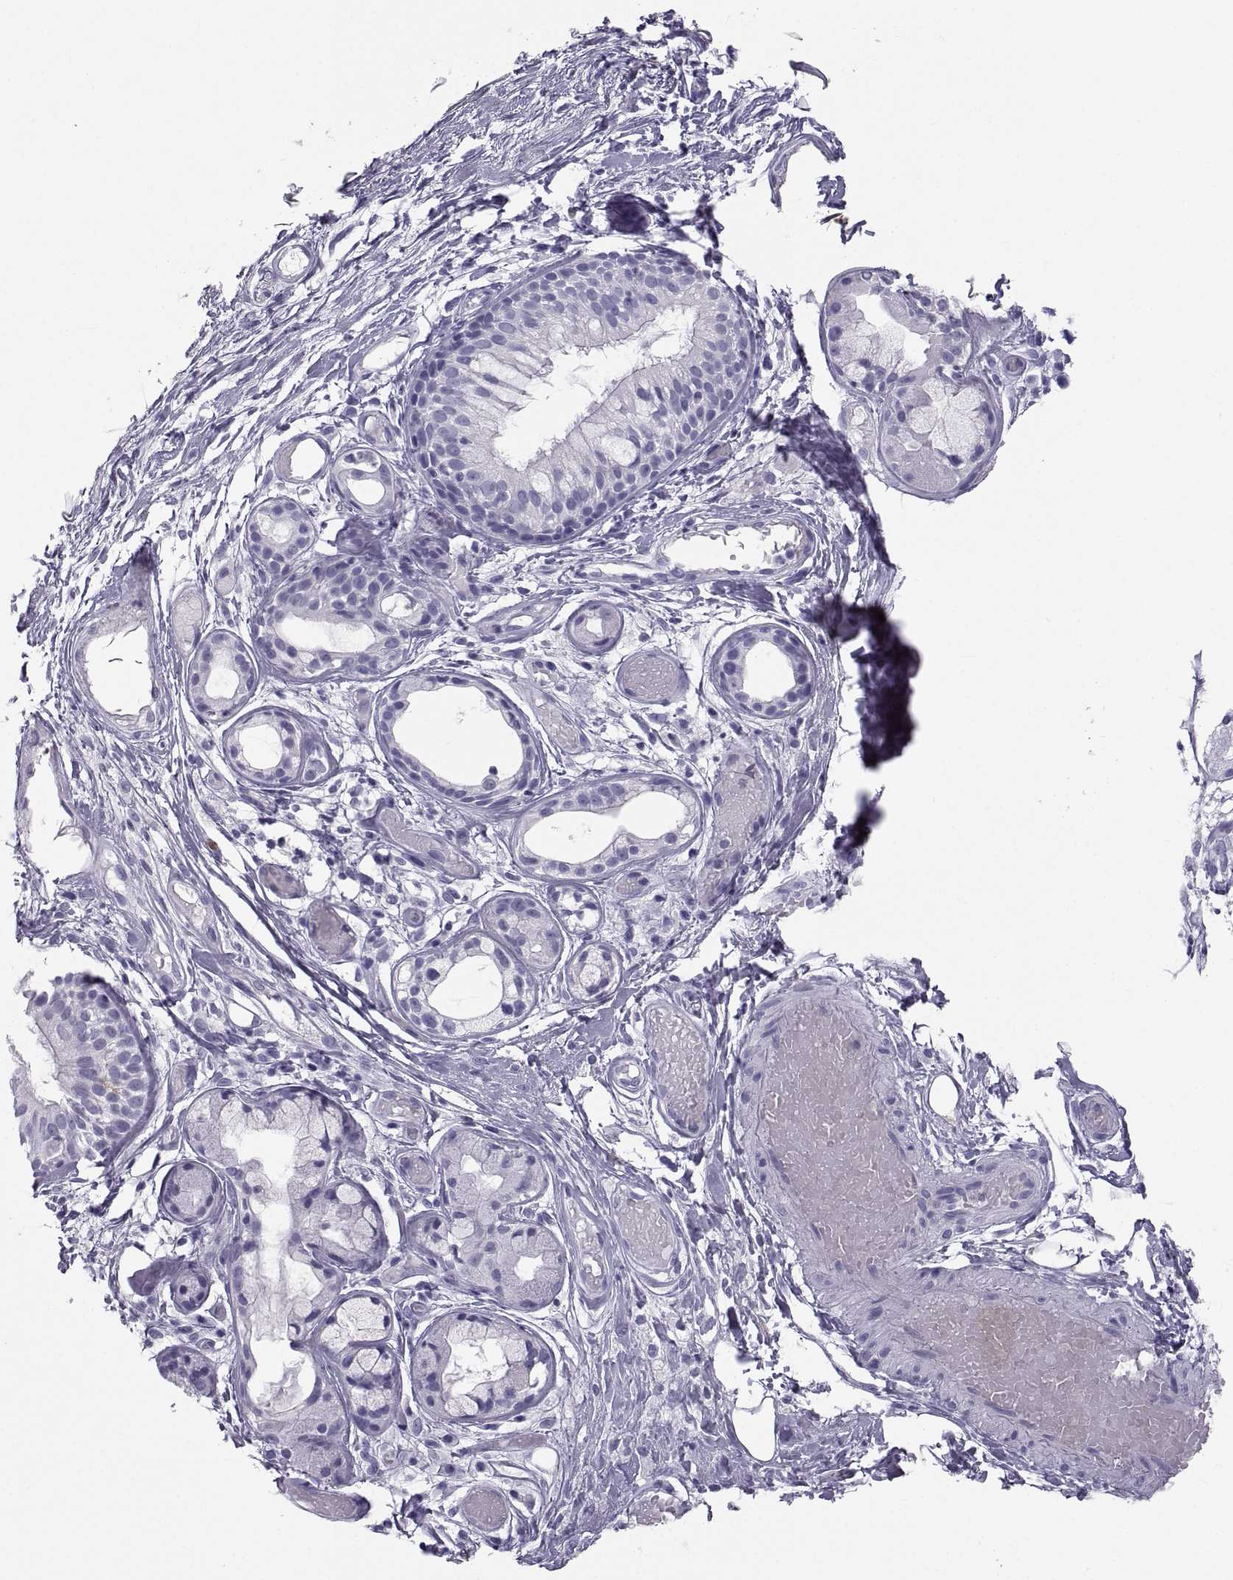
{"staining": {"intensity": "negative", "quantity": "none", "location": "none"}, "tissue": "adipose tissue", "cell_type": "Adipocytes", "image_type": "normal", "snomed": [{"axis": "morphology", "description": "Normal tissue, NOS"}, {"axis": "topography", "description": "Cartilage tissue"}], "caption": "Adipocytes show no significant protein expression in normal adipose tissue.", "gene": "PCSK1N", "patient": {"sex": "male", "age": 62}}